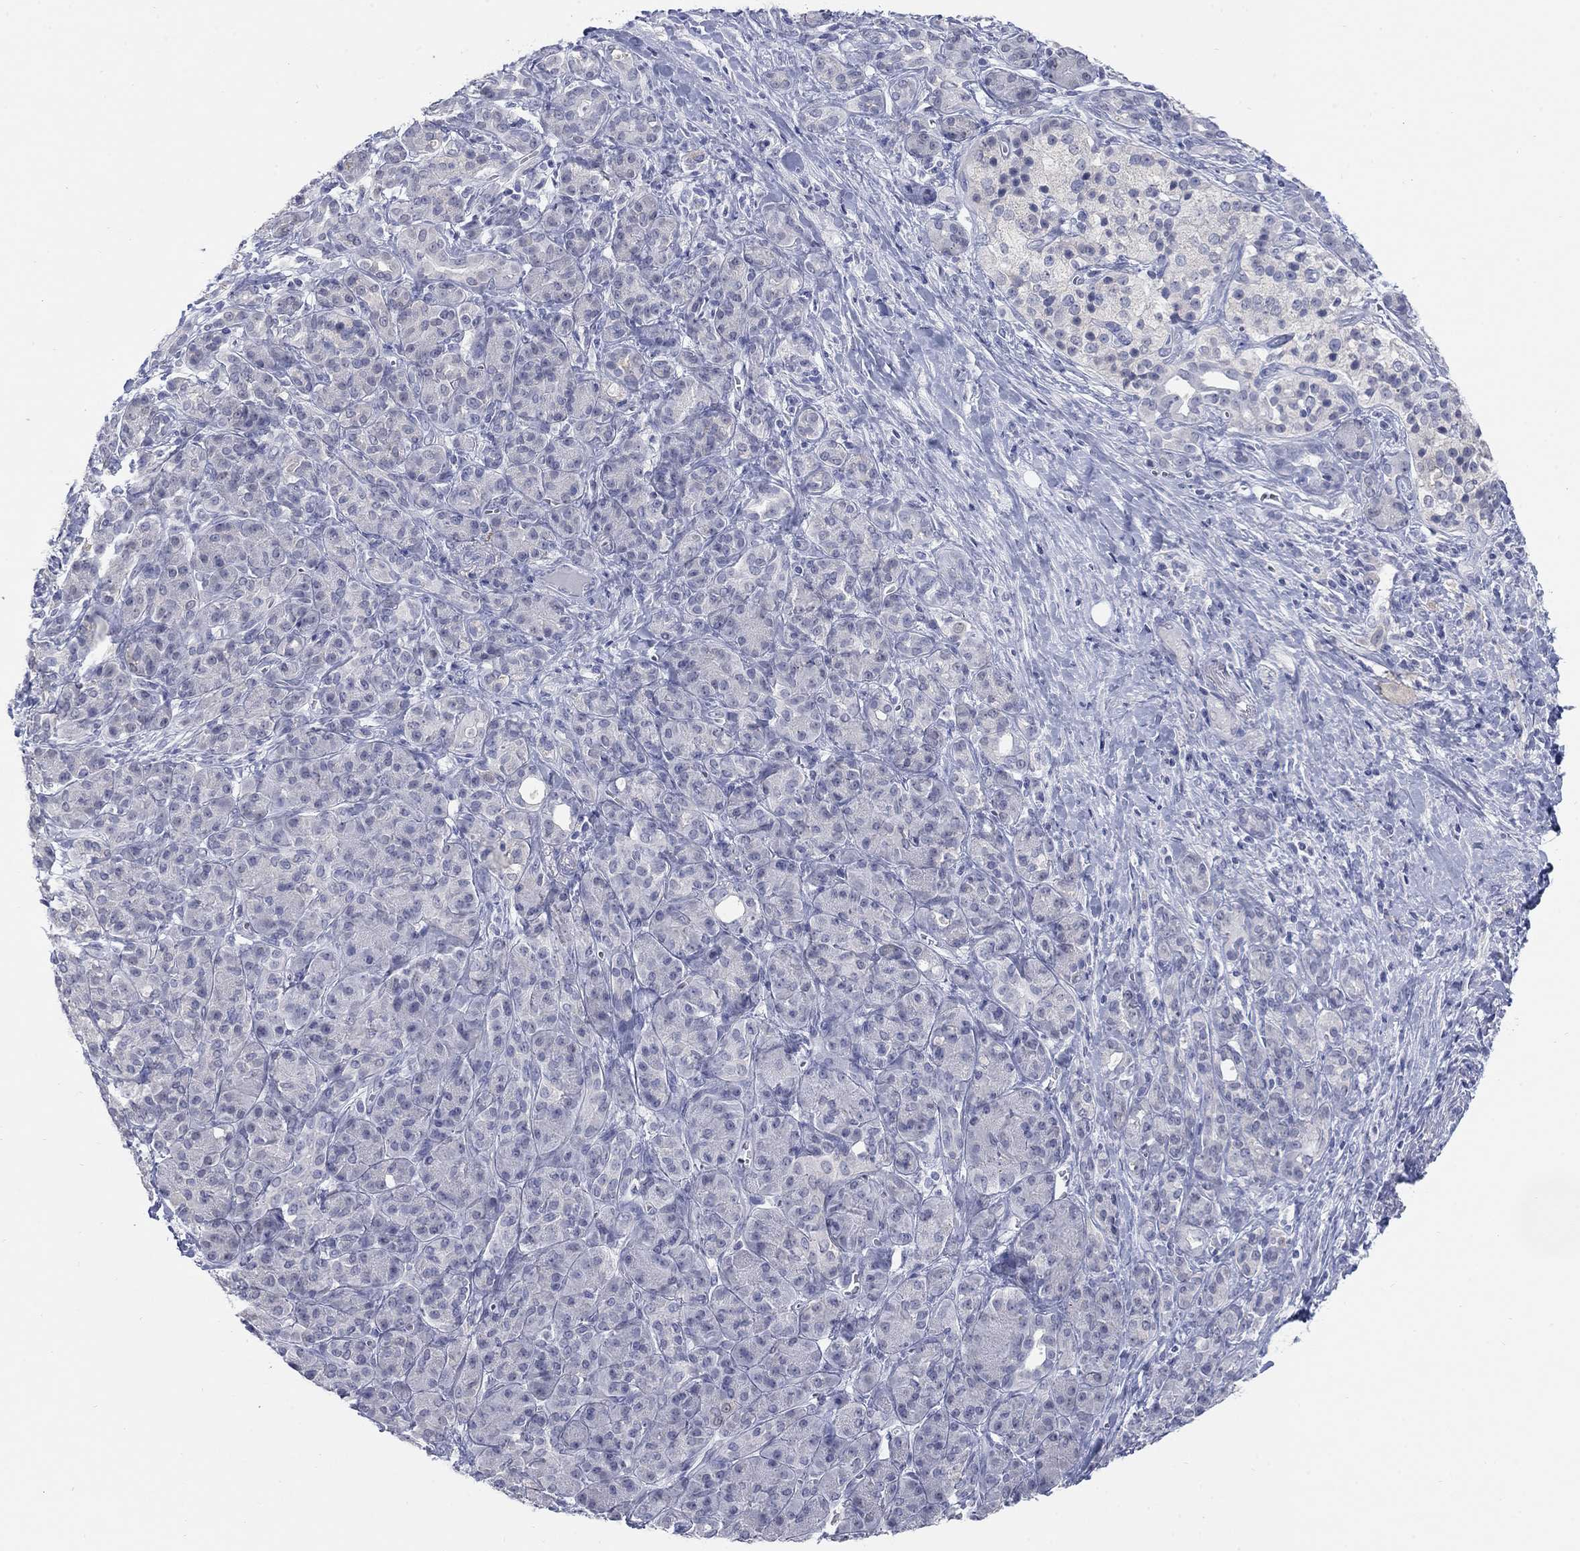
{"staining": {"intensity": "negative", "quantity": "none", "location": "none"}, "tissue": "pancreatic cancer", "cell_type": "Tumor cells", "image_type": "cancer", "snomed": [{"axis": "morphology", "description": "Adenocarcinoma, NOS"}, {"axis": "topography", "description": "Pancreas"}], "caption": "Tumor cells show no significant expression in pancreatic cancer (adenocarcinoma).", "gene": "ATP6V1G2", "patient": {"sex": "male", "age": 61}}